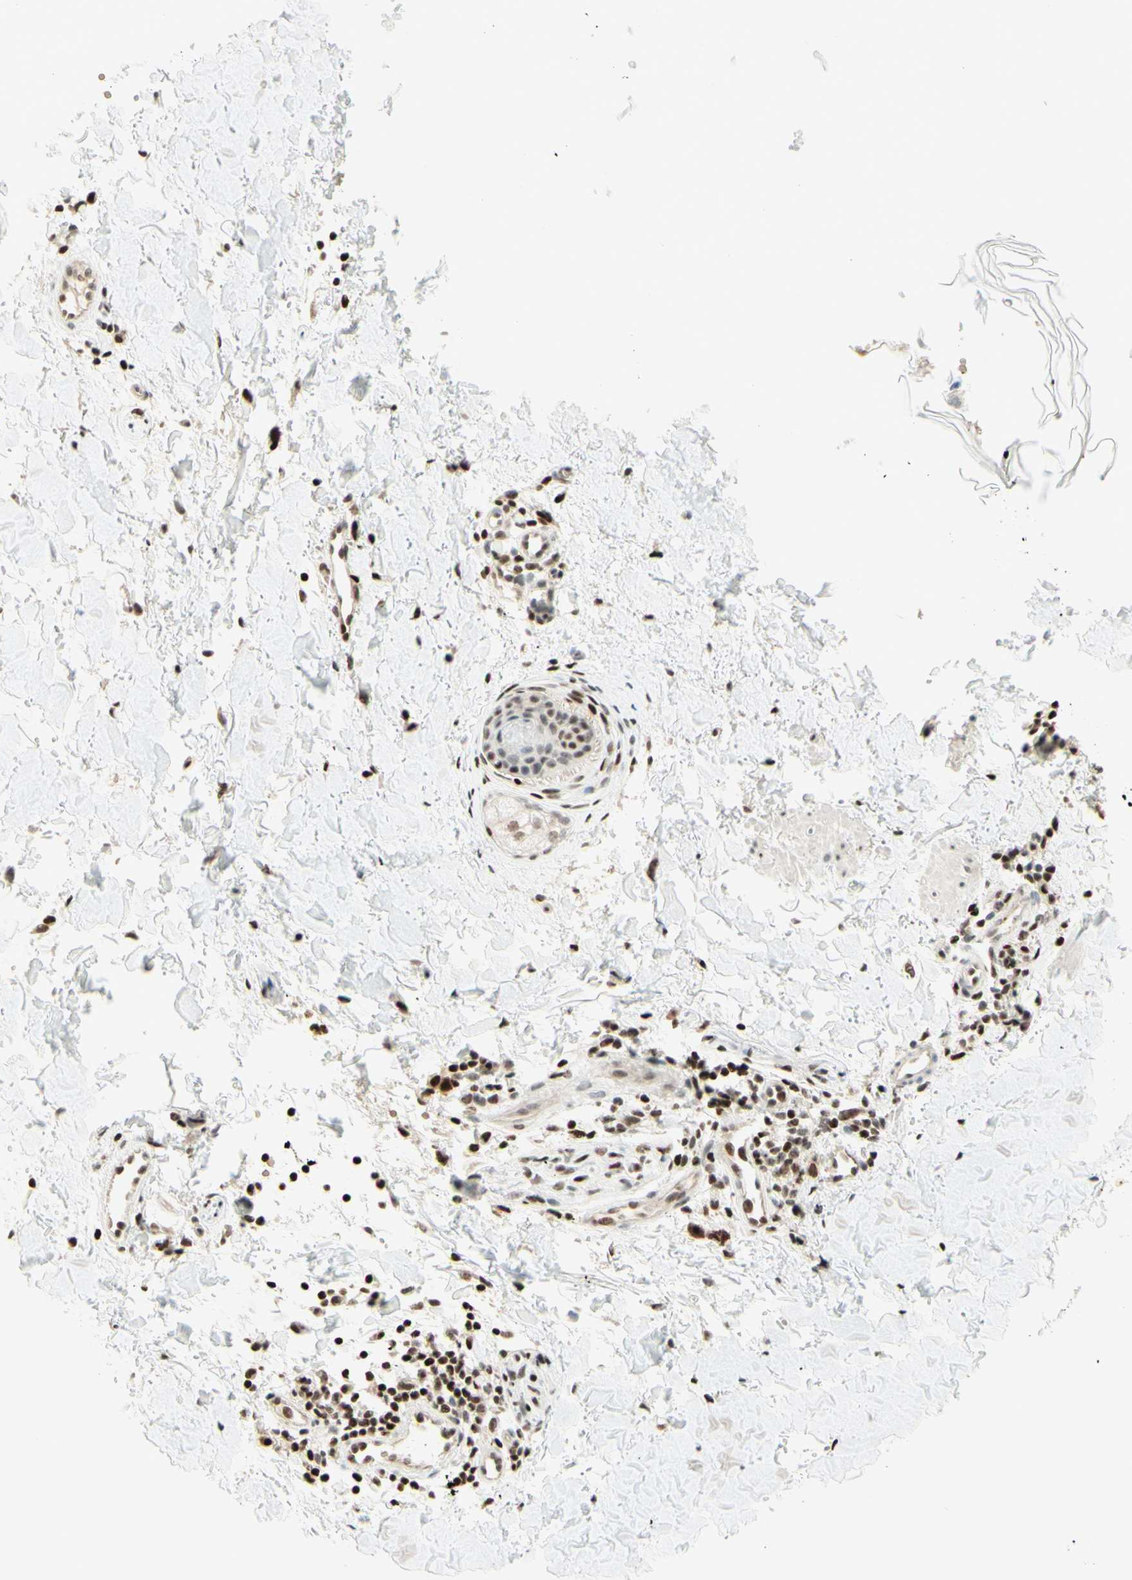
{"staining": {"intensity": "moderate", "quantity": "<25%", "location": "nuclear"}, "tissue": "skin cancer", "cell_type": "Tumor cells", "image_type": "cancer", "snomed": [{"axis": "morphology", "description": "Normal tissue, NOS"}, {"axis": "morphology", "description": "Basal cell carcinoma"}, {"axis": "topography", "description": "Skin"}], "caption": "A brown stain shows moderate nuclear staining of a protein in skin cancer (basal cell carcinoma) tumor cells.", "gene": "CDKL5", "patient": {"sex": "female", "age": 56}}